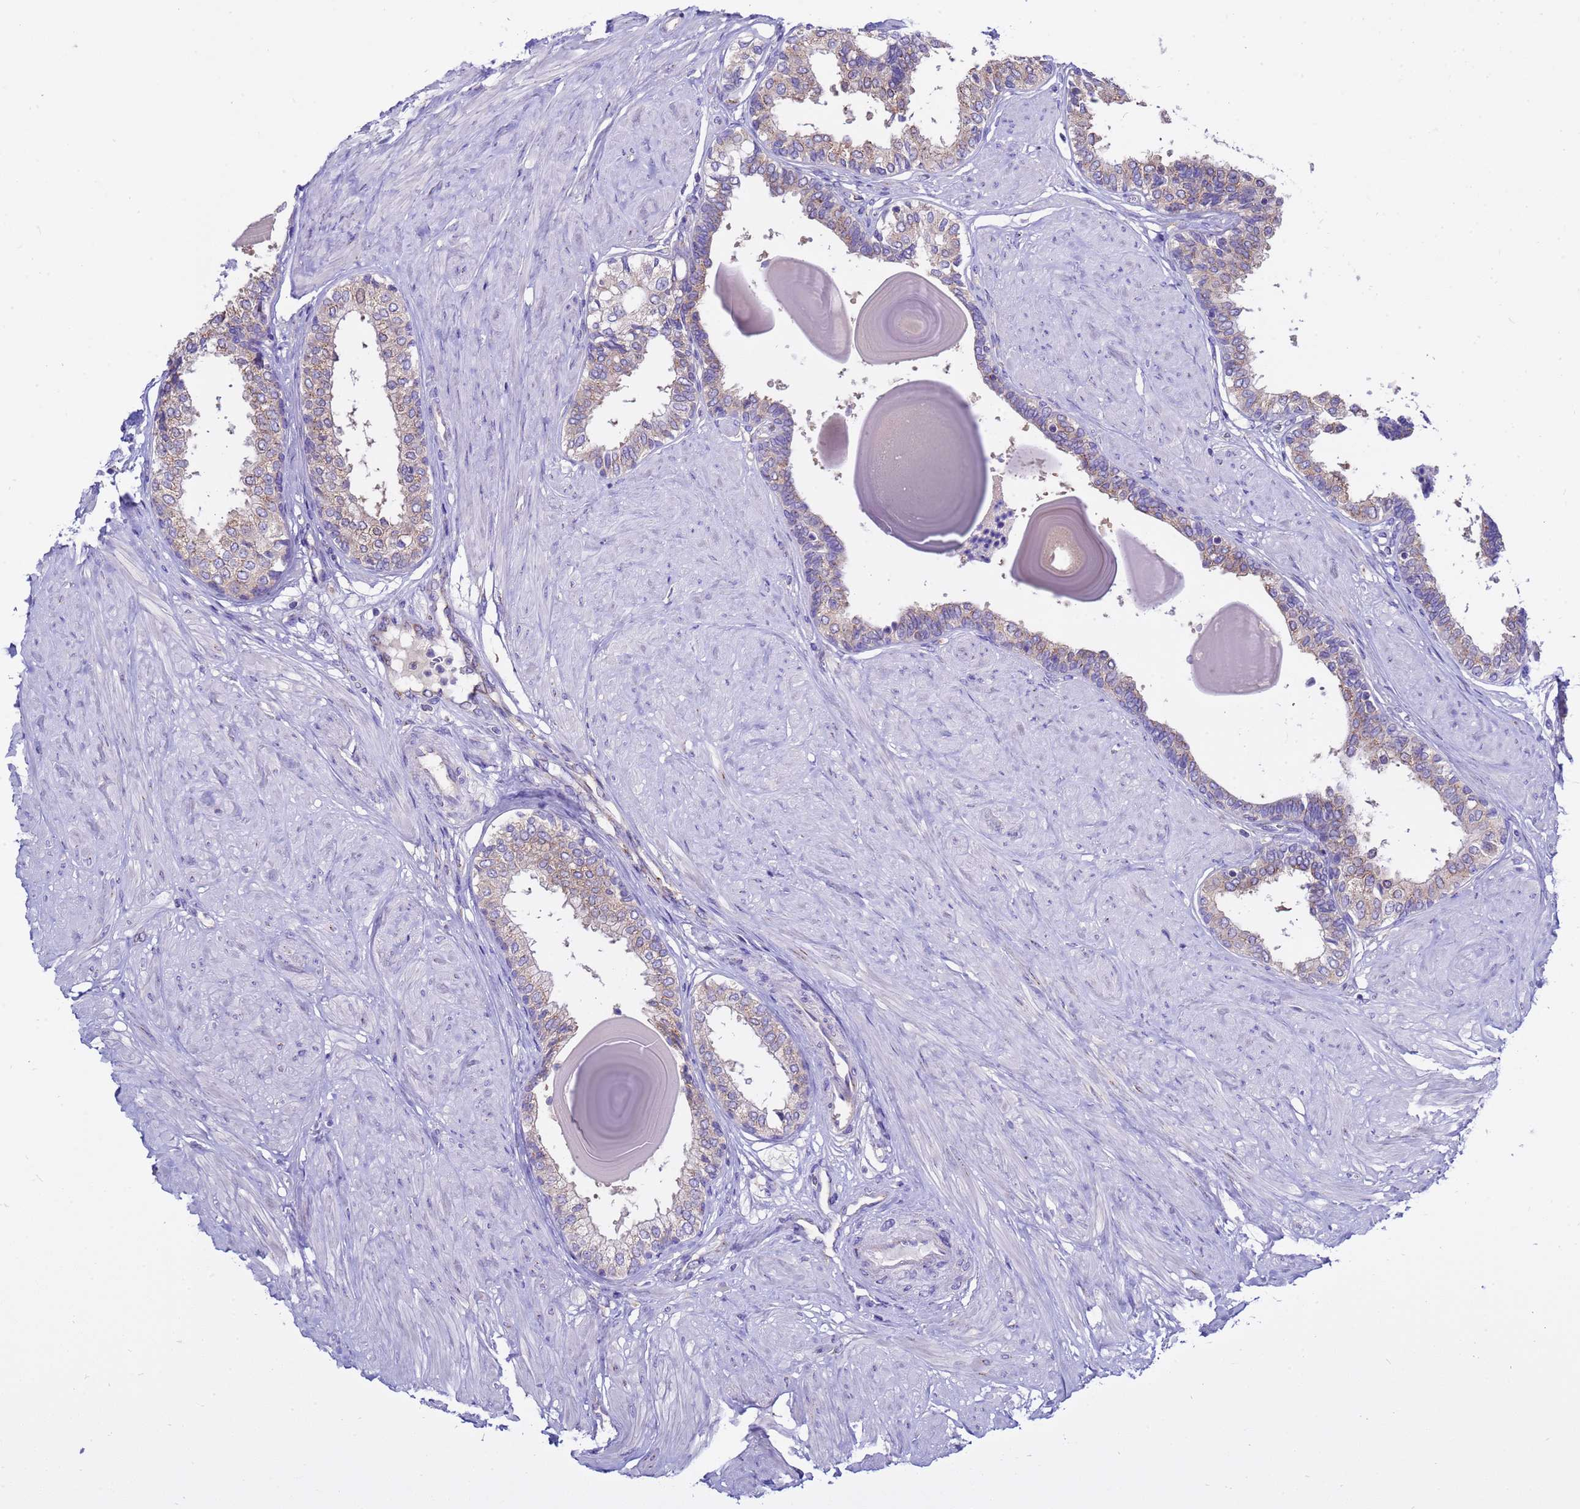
{"staining": {"intensity": "moderate", "quantity": "25%-75%", "location": "cytoplasmic/membranous"}, "tissue": "prostate", "cell_type": "Glandular cells", "image_type": "normal", "snomed": [{"axis": "morphology", "description": "Normal tissue, NOS"}, {"axis": "topography", "description": "Prostate"}], "caption": "Immunohistochemical staining of unremarkable prostate exhibits medium levels of moderate cytoplasmic/membranous positivity in approximately 25%-75% of glandular cells. The staining was performed using DAB (3,3'-diaminobenzidine), with brown indicating positive protein expression. Nuclei are stained blue with hematoxylin.", "gene": "ANAPC1", "patient": {"sex": "male", "age": 48}}